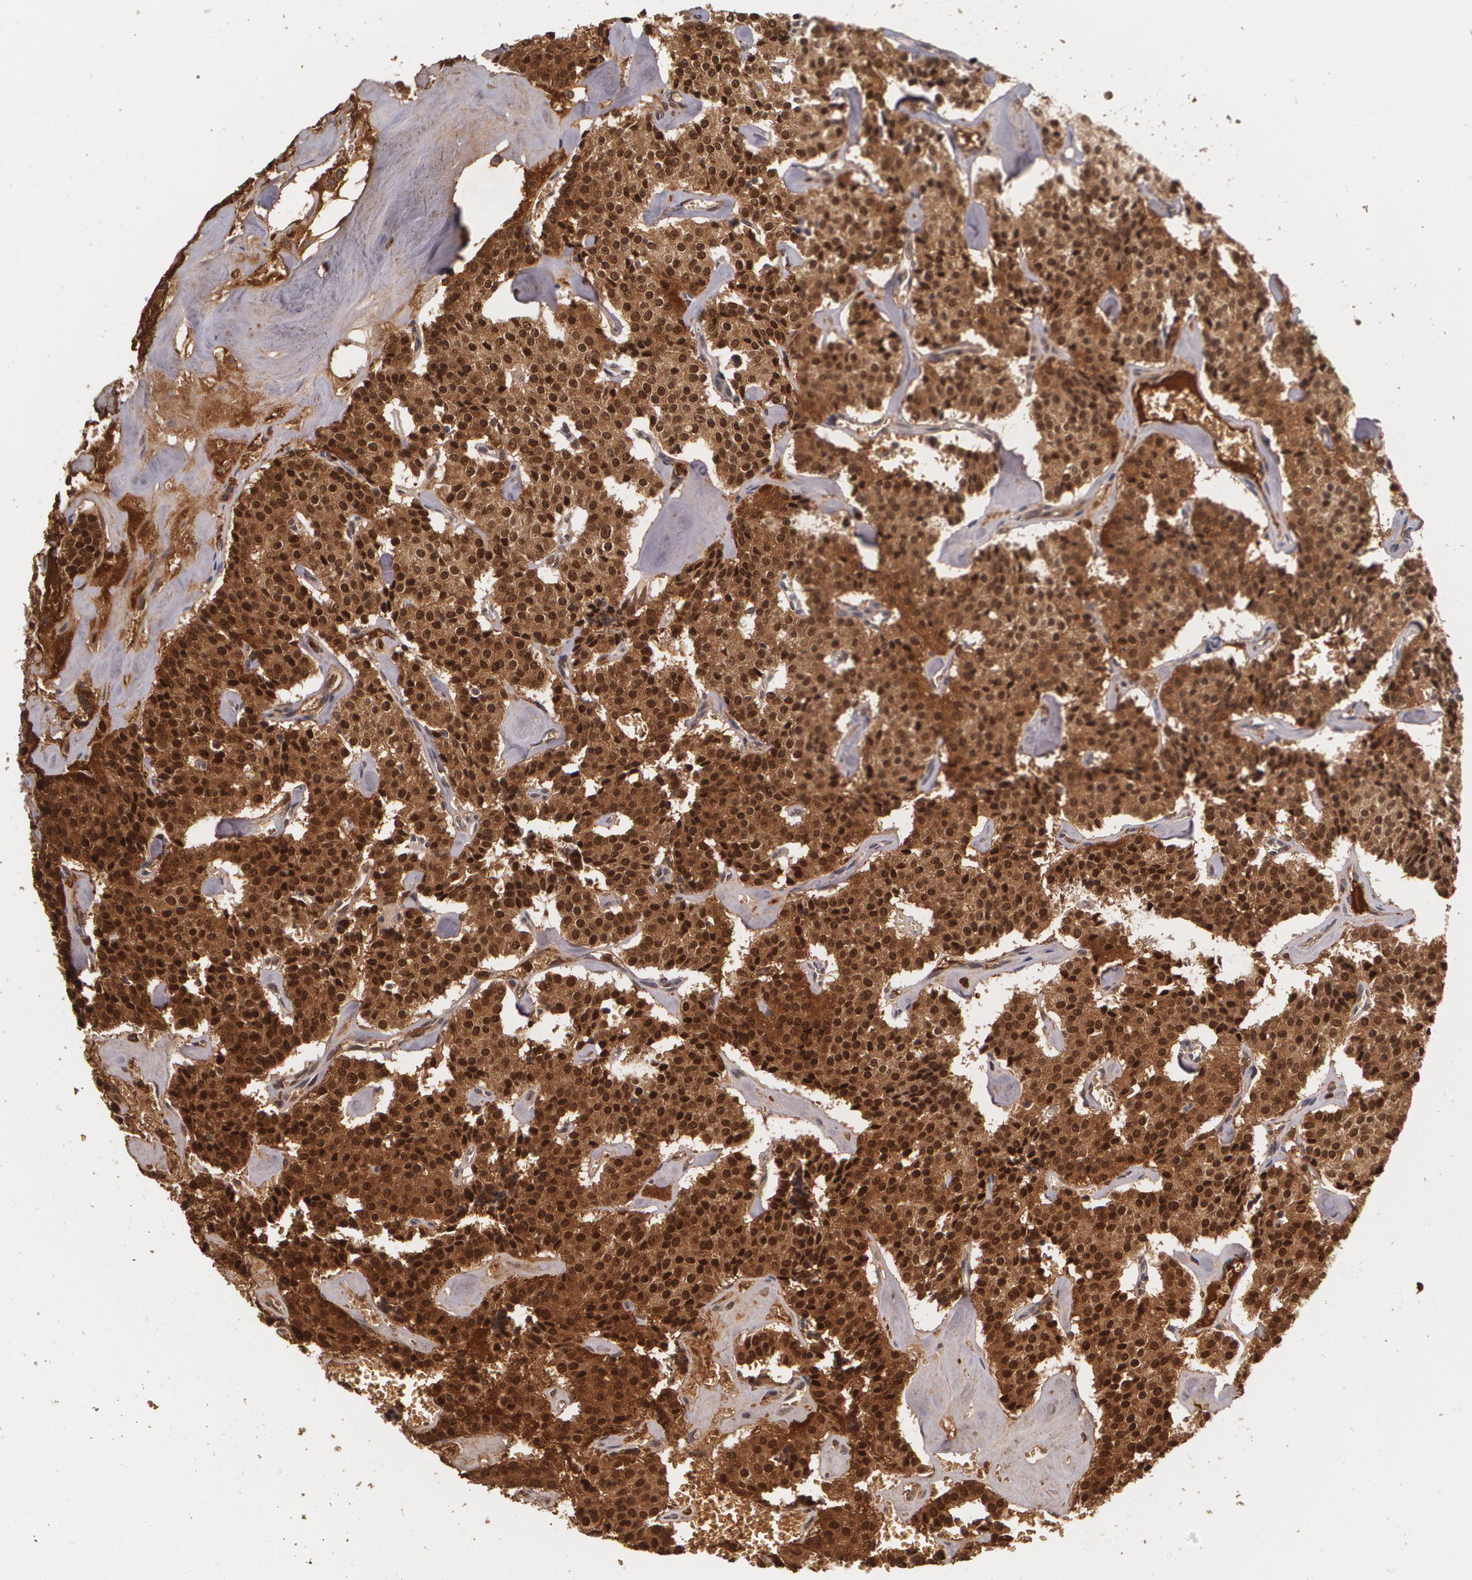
{"staining": {"intensity": "strong", "quantity": ">75%", "location": "cytoplasmic/membranous,nuclear"}, "tissue": "carcinoid", "cell_type": "Tumor cells", "image_type": "cancer", "snomed": [{"axis": "morphology", "description": "Carcinoid, malignant, NOS"}, {"axis": "topography", "description": "Bronchus"}], "caption": "Immunohistochemistry (IHC) image of neoplastic tissue: human carcinoid (malignant) stained using immunohistochemistry (IHC) shows high levels of strong protein expression localized specifically in the cytoplasmic/membranous and nuclear of tumor cells, appearing as a cytoplasmic/membranous and nuclear brown color.", "gene": "PTS", "patient": {"sex": "male", "age": 55}}